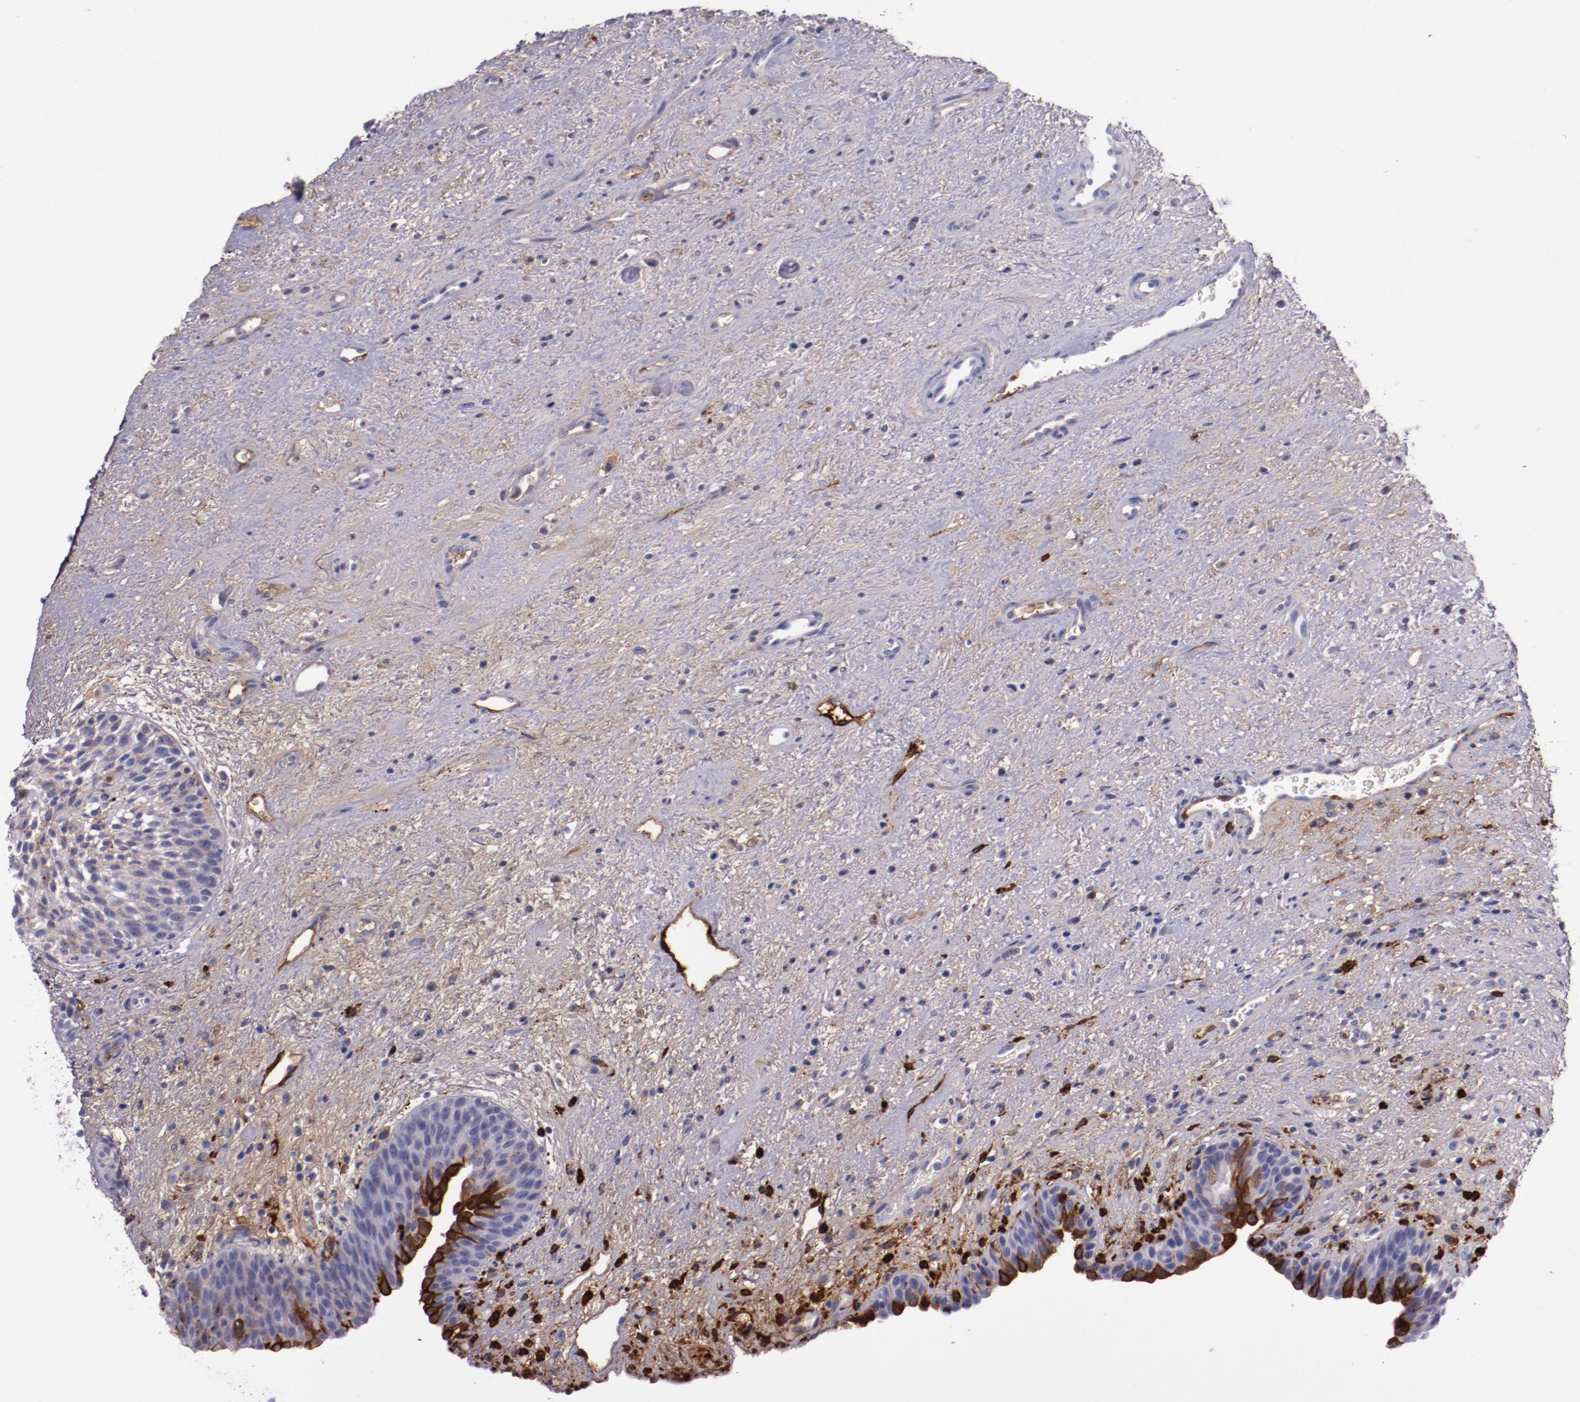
{"staining": {"intensity": "strong", "quantity": "<25%", "location": "cytoplasmic/membranous"}, "tissue": "urinary bladder", "cell_type": "Urothelial cells", "image_type": "normal", "snomed": [{"axis": "morphology", "description": "Normal tissue, NOS"}, {"axis": "topography", "description": "Urinary bladder"}], "caption": "The image displays staining of unremarkable urinary bladder, revealing strong cytoplasmic/membranous protein expression (brown color) within urothelial cells.", "gene": "APOH", "patient": {"sex": "male", "age": 48}}